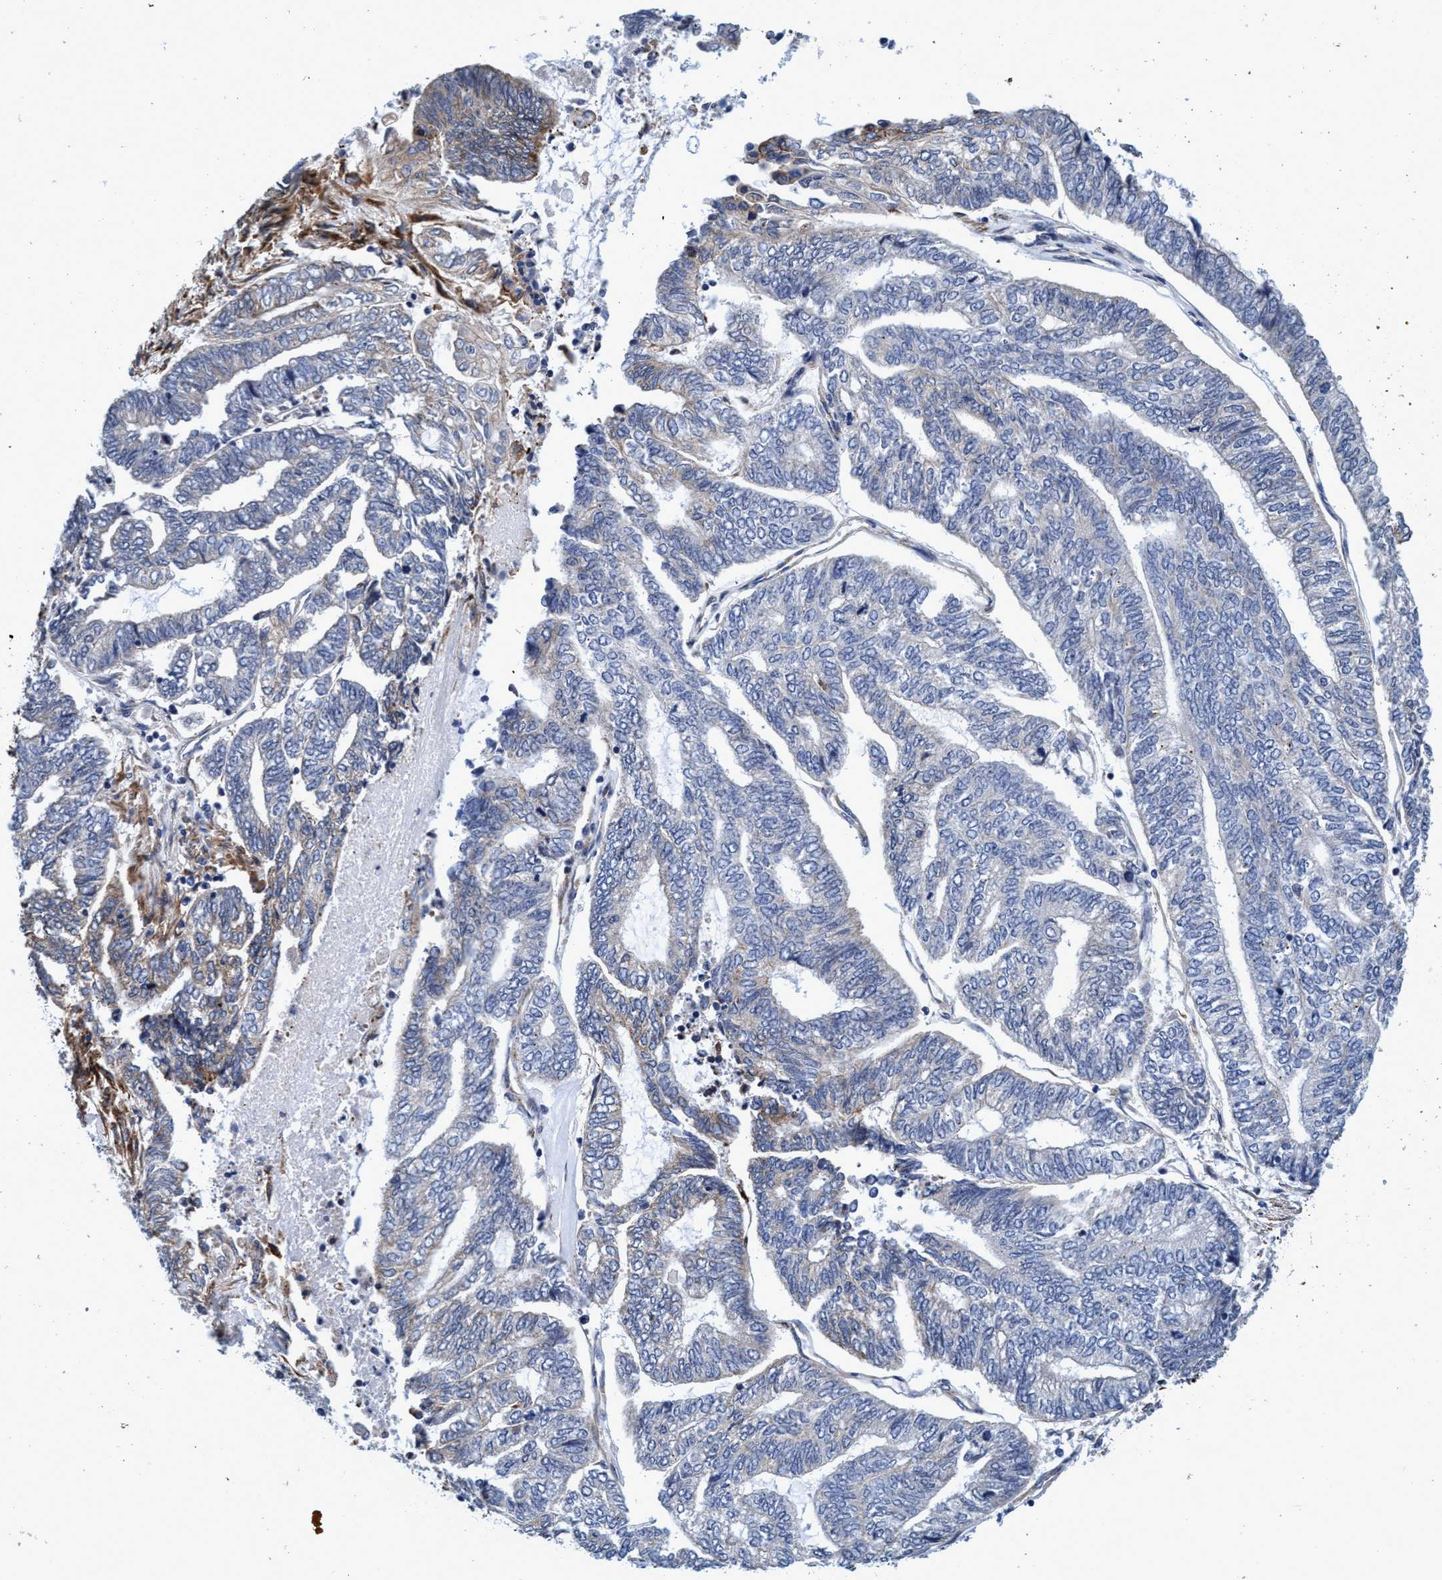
{"staining": {"intensity": "moderate", "quantity": "<25%", "location": "cytoplasmic/membranous"}, "tissue": "endometrial cancer", "cell_type": "Tumor cells", "image_type": "cancer", "snomed": [{"axis": "morphology", "description": "Adenocarcinoma, NOS"}, {"axis": "topography", "description": "Uterus"}, {"axis": "topography", "description": "Endometrium"}], "caption": "This micrograph reveals immunohistochemistry staining of human adenocarcinoma (endometrial), with low moderate cytoplasmic/membranous positivity in about <25% of tumor cells.", "gene": "CALCOCO2", "patient": {"sex": "female", "age": 70}}